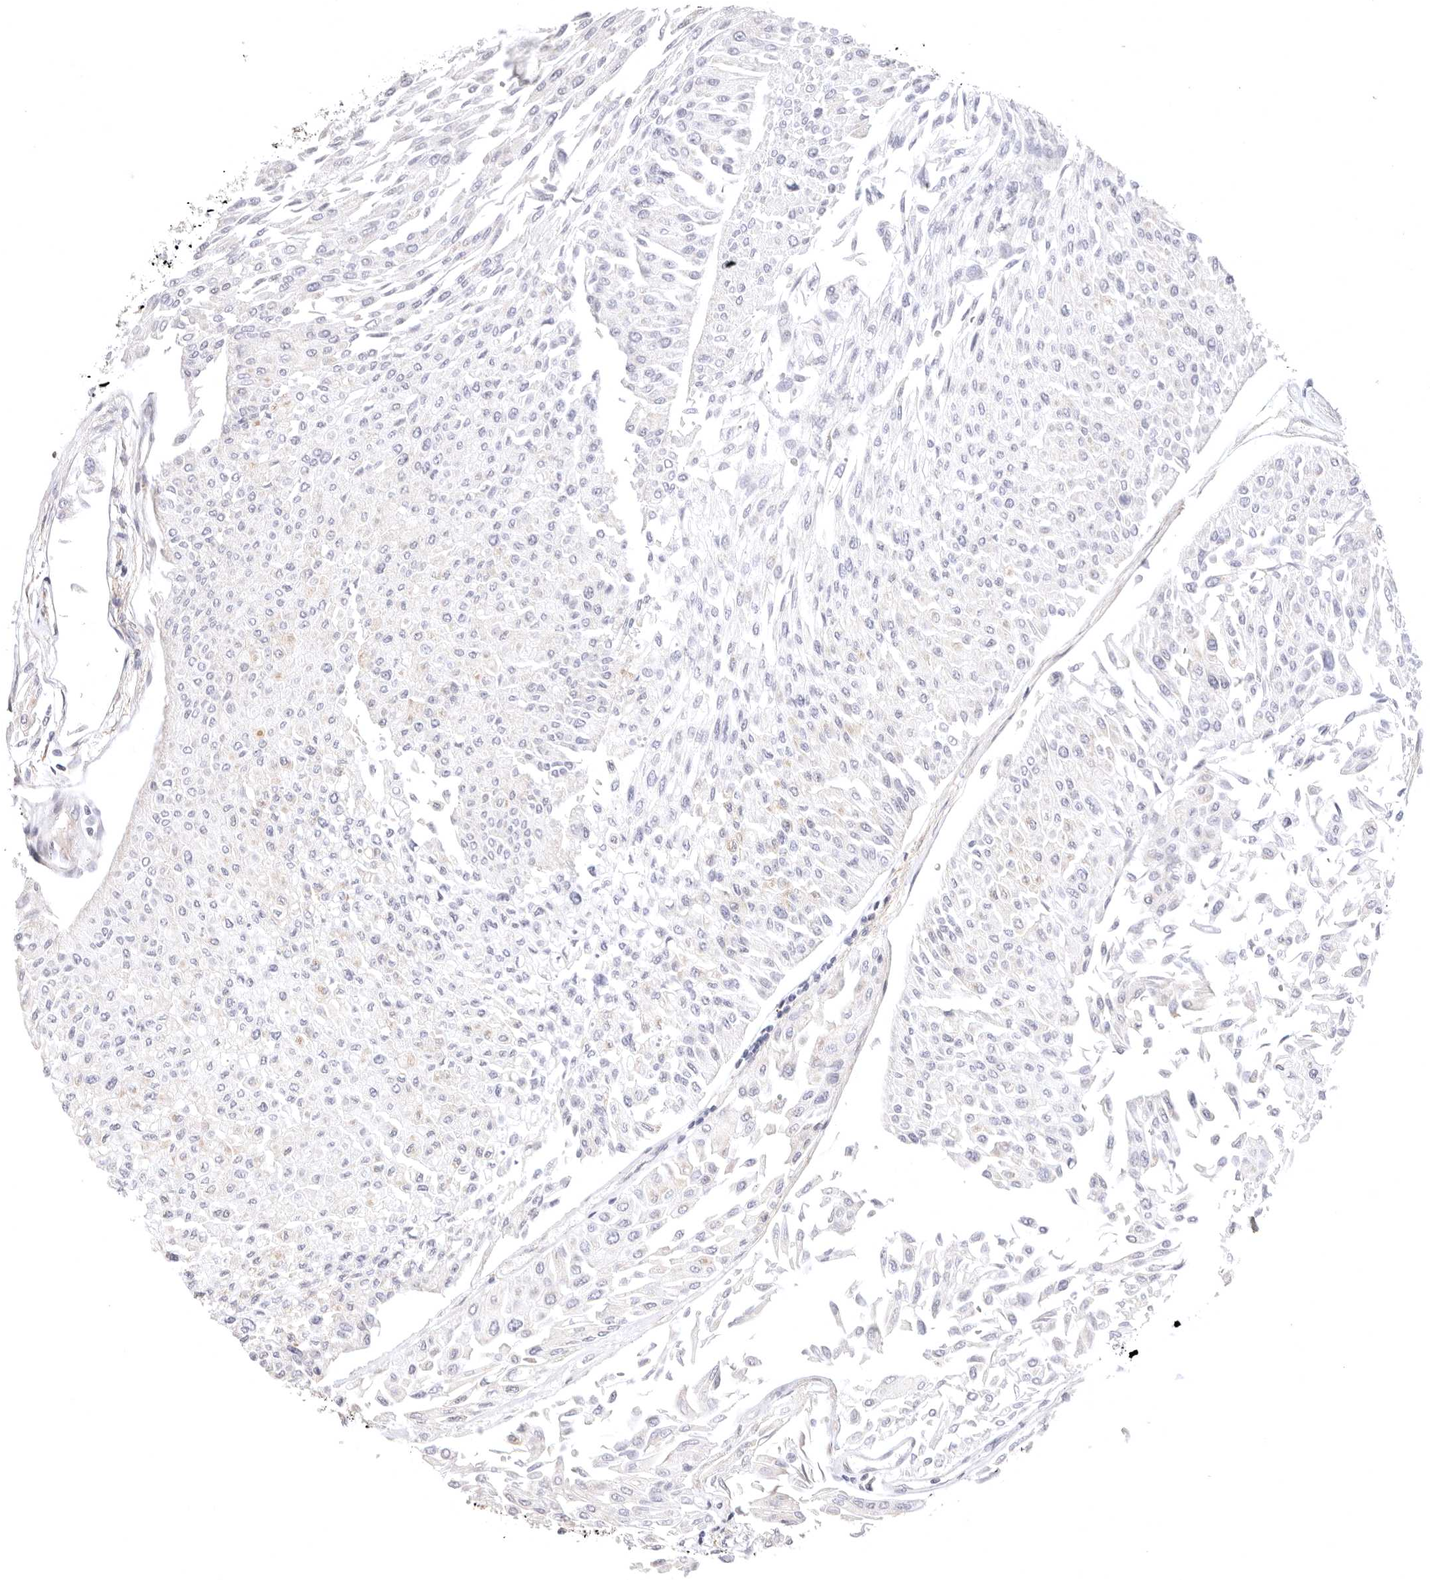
{"staining": {"intensity": "negative", "quantity": "none", "location": "none"}, "tissue": "urothelial cancer", "cell_type": "Tumor cells", "image_type": "cancer", "snomed": [{"axis": "morphology", "description": "Urothelial carcinoma, Low grade"}, {"axis": "topography", "description": "Urinary bladder"}], "caption": "High power microscopy histopathology image of an immunohistochemistry histopathology image of low-grade urothelial carcinoma, revealing no significant staining in tumor cells.", "gene": "KCMF1", "patient": {"sex": "male", "age": 67}}